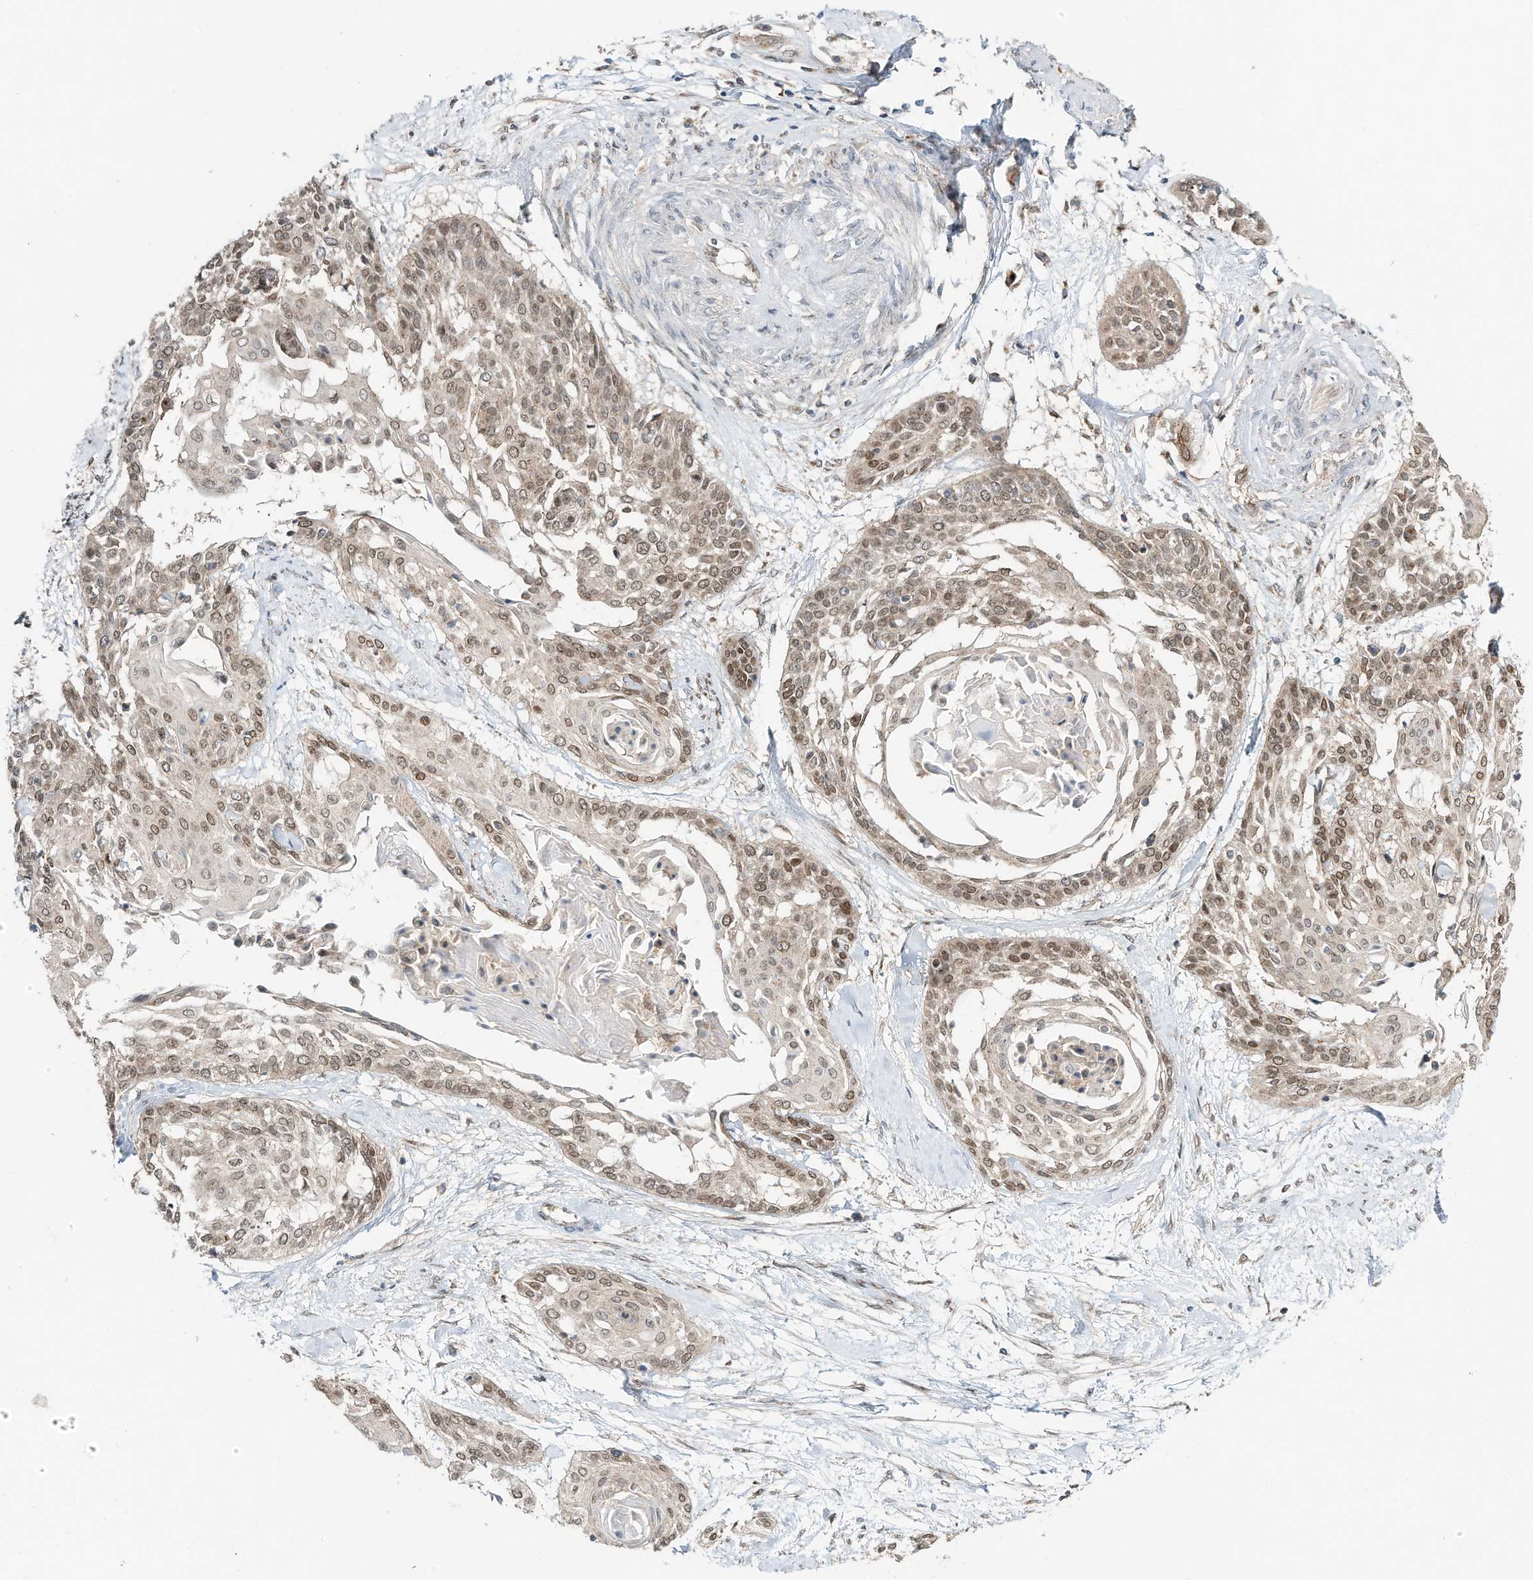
{"staining": {"intensity": "moderate", "quantity": ">75%", "location": "nuclear"}, "tissue": "cervical cancer", "cell_type": "Tumor cells", "image_type": "cancer", "snomed": [{"axis": "morphology", "description": "Squamous cell carcinoma, NOS"}, {"axis": "topography", "description": "Cervix"}], "caption": "Immunohistochemistry (IHC) histopathology image of cervical cancer (squamous cell carcinoma) stained for a protein (brown), which exhibits medium levels of moderate nuclear expression in approximately >75% of tumor cells.", "gene": "CUX1", "patient": {"sex": "female", "age": 57}}